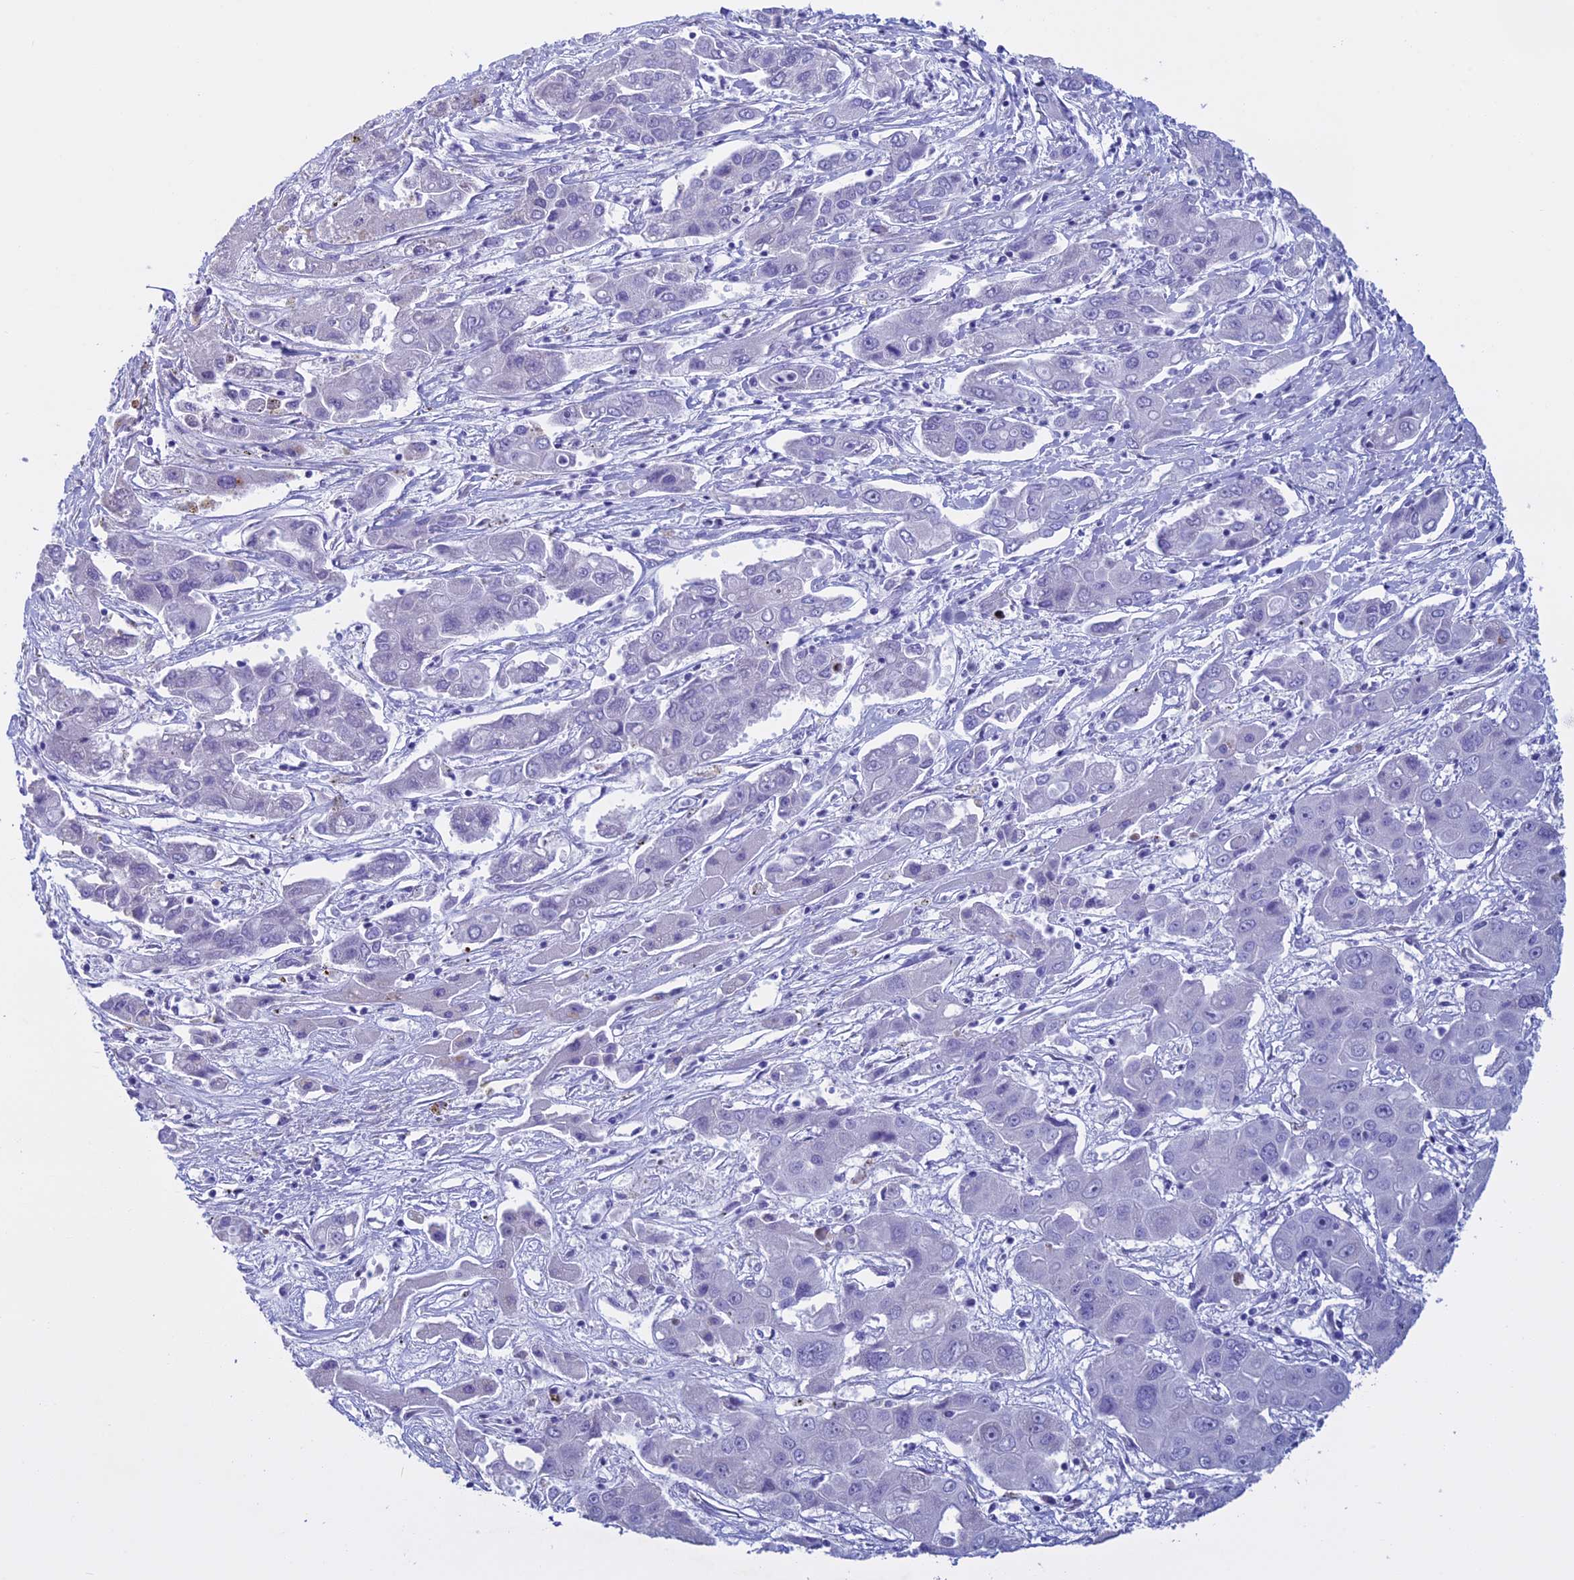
{"staining": {"intensity": "negative", "quantity": "none", "location": "none"}, "tissue": "liver cancer", "cell_type": "Tumor cells", "image_type": "cancer", "snomed": [{"axis": "morphology", "description": "Cholangiocarcinoma"}, {"axis": "topography", "description": "Liver"}], "caption": "Tumor cells are negative for brown protein staining in liver cancer.", "gene": "KCTD21", "patient": {"sex": "male", "age": 67}}